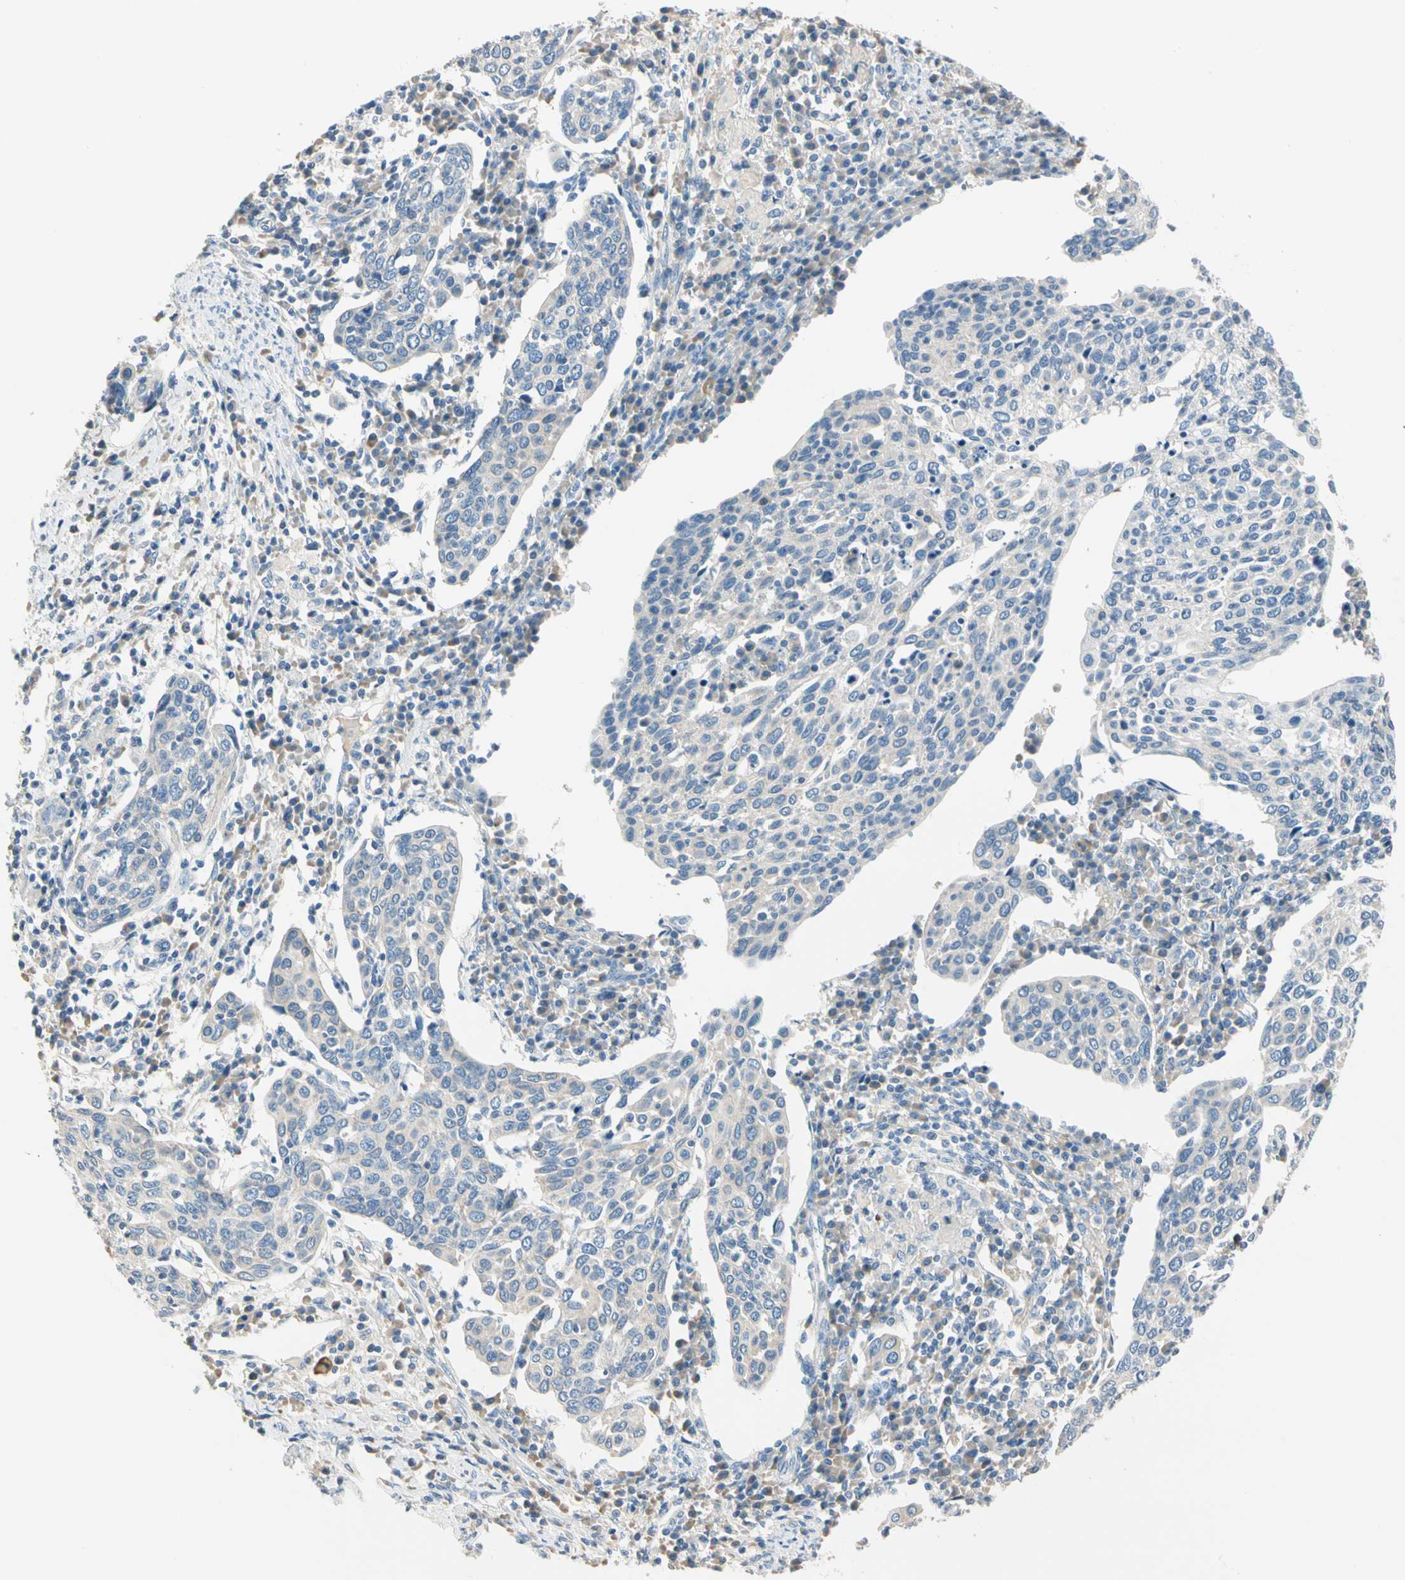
{"staining": {"intensity": "negative", "quantity": "none", "location": "none"}, "tissue": "cervical cancer", "cell_type": "Tumor cells", "image_type": "cancer", "snomed": [{"axis": "morphology", "description": "Squamous cell carcinoma, NOS"}, {"axis": "topography", "description": "Cervix"}], "caption": "A photomicrograph of cervical squamous cell carcinoma stained for a protein displays no brown staining in tumor cells. The staining was performed using DAB to visualize the protein expression in brown, while the nuclei were stained in blue with hematoxylin (Magnification: 20x).", "gene": "GPR153", "patient": {"sex": "female", "age": 40}}